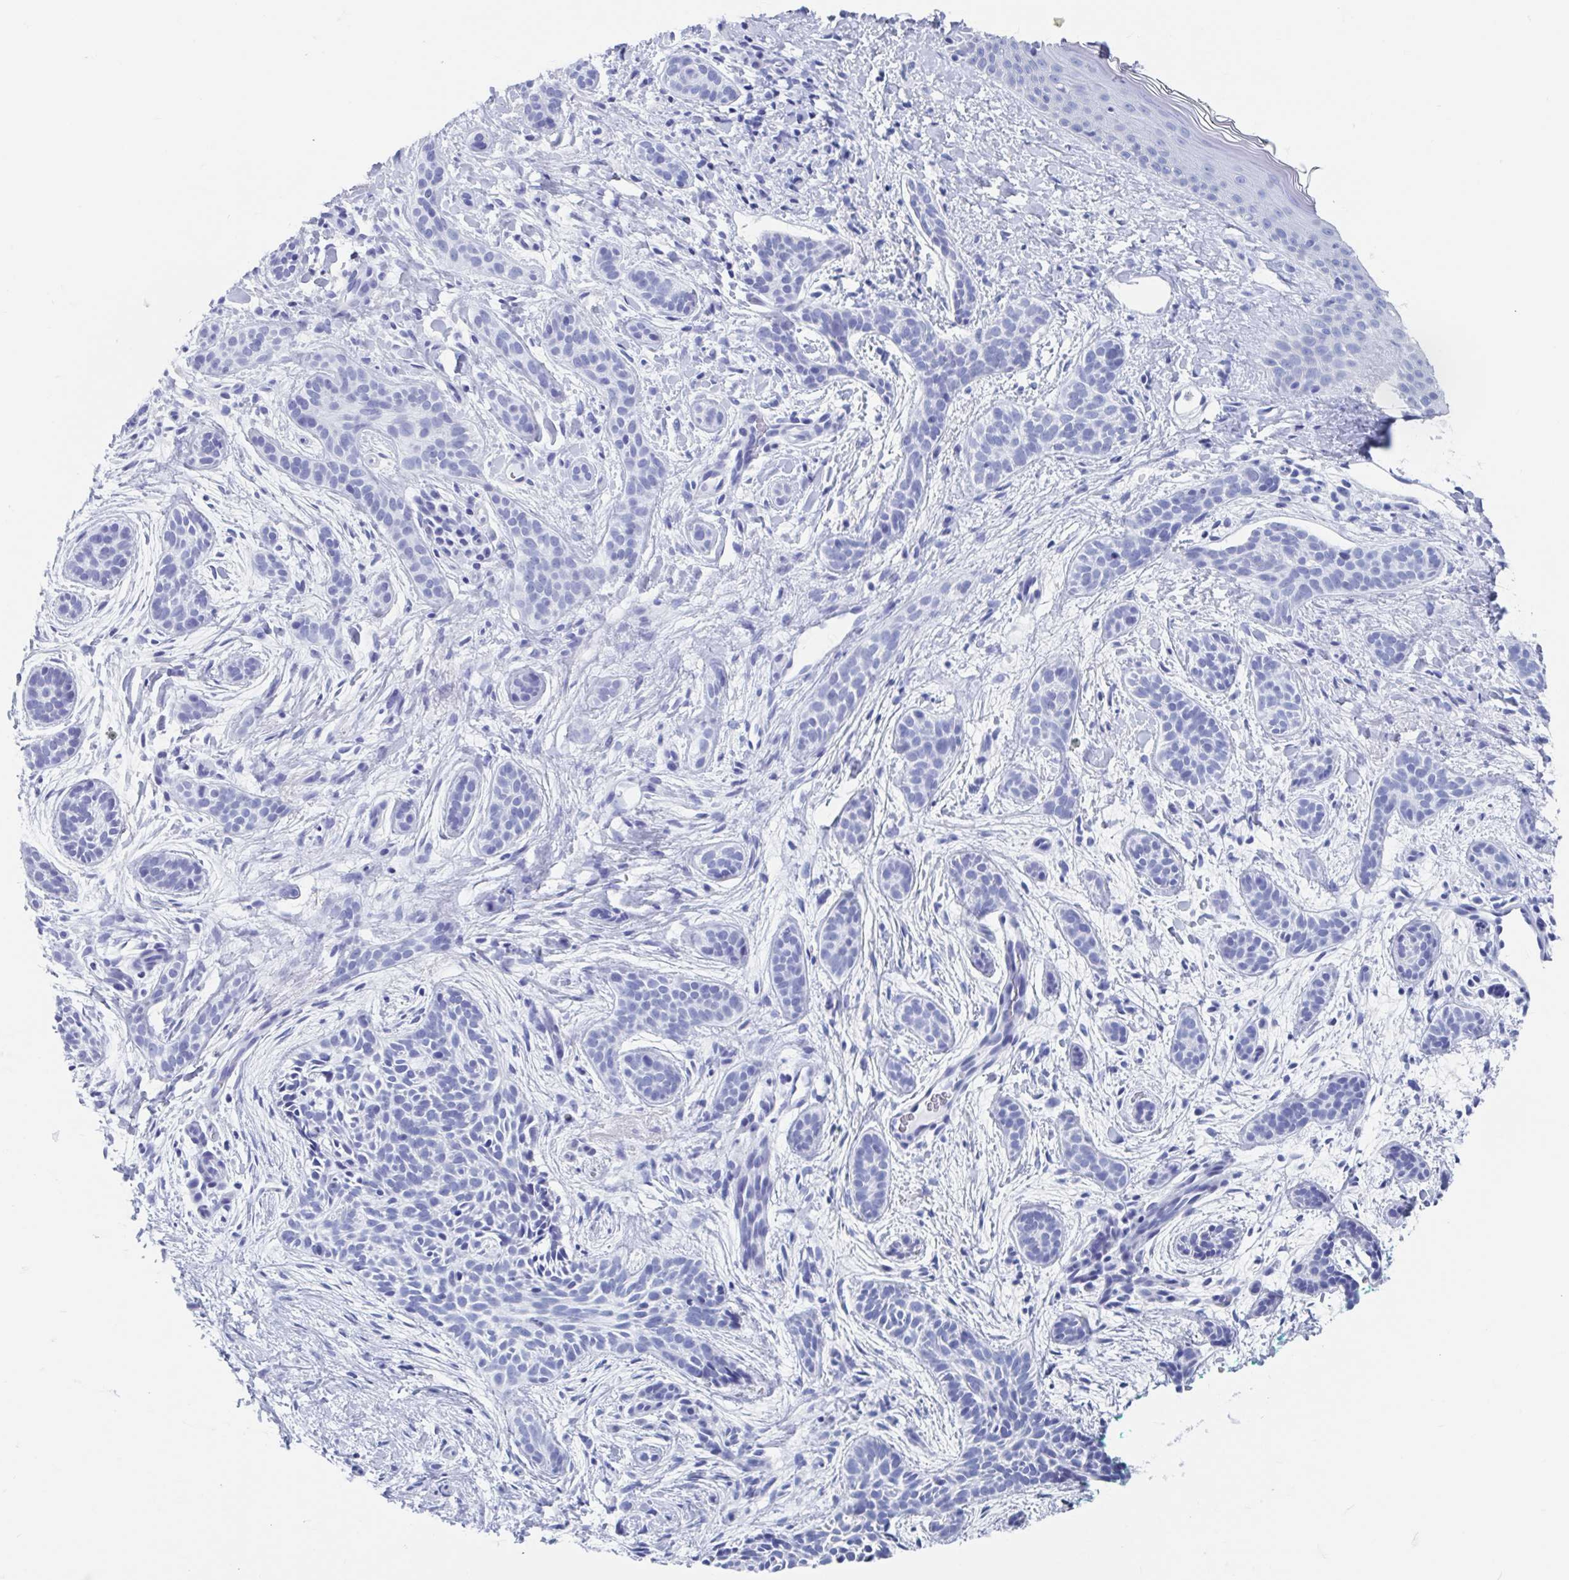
{"staining": {"intensity": "negative", "quantity": "none", "location": "none"}, "tissue": "skin cancer", "cell_type": "Tumor cells", "image_type": "cancer", "snomed": [{"axis": "morphology", "description": "Basal cell carcinoma"}, {"axis": "topography", "description": "Skin"}], "caption": "High power microscopy micrograph of an IHC photomicrograph of skin basal cell carcinoma, revealing no significant positivity in tumor cells.", "gene": "C10orf53", "patient": {"sex": "male", "age": 63}}